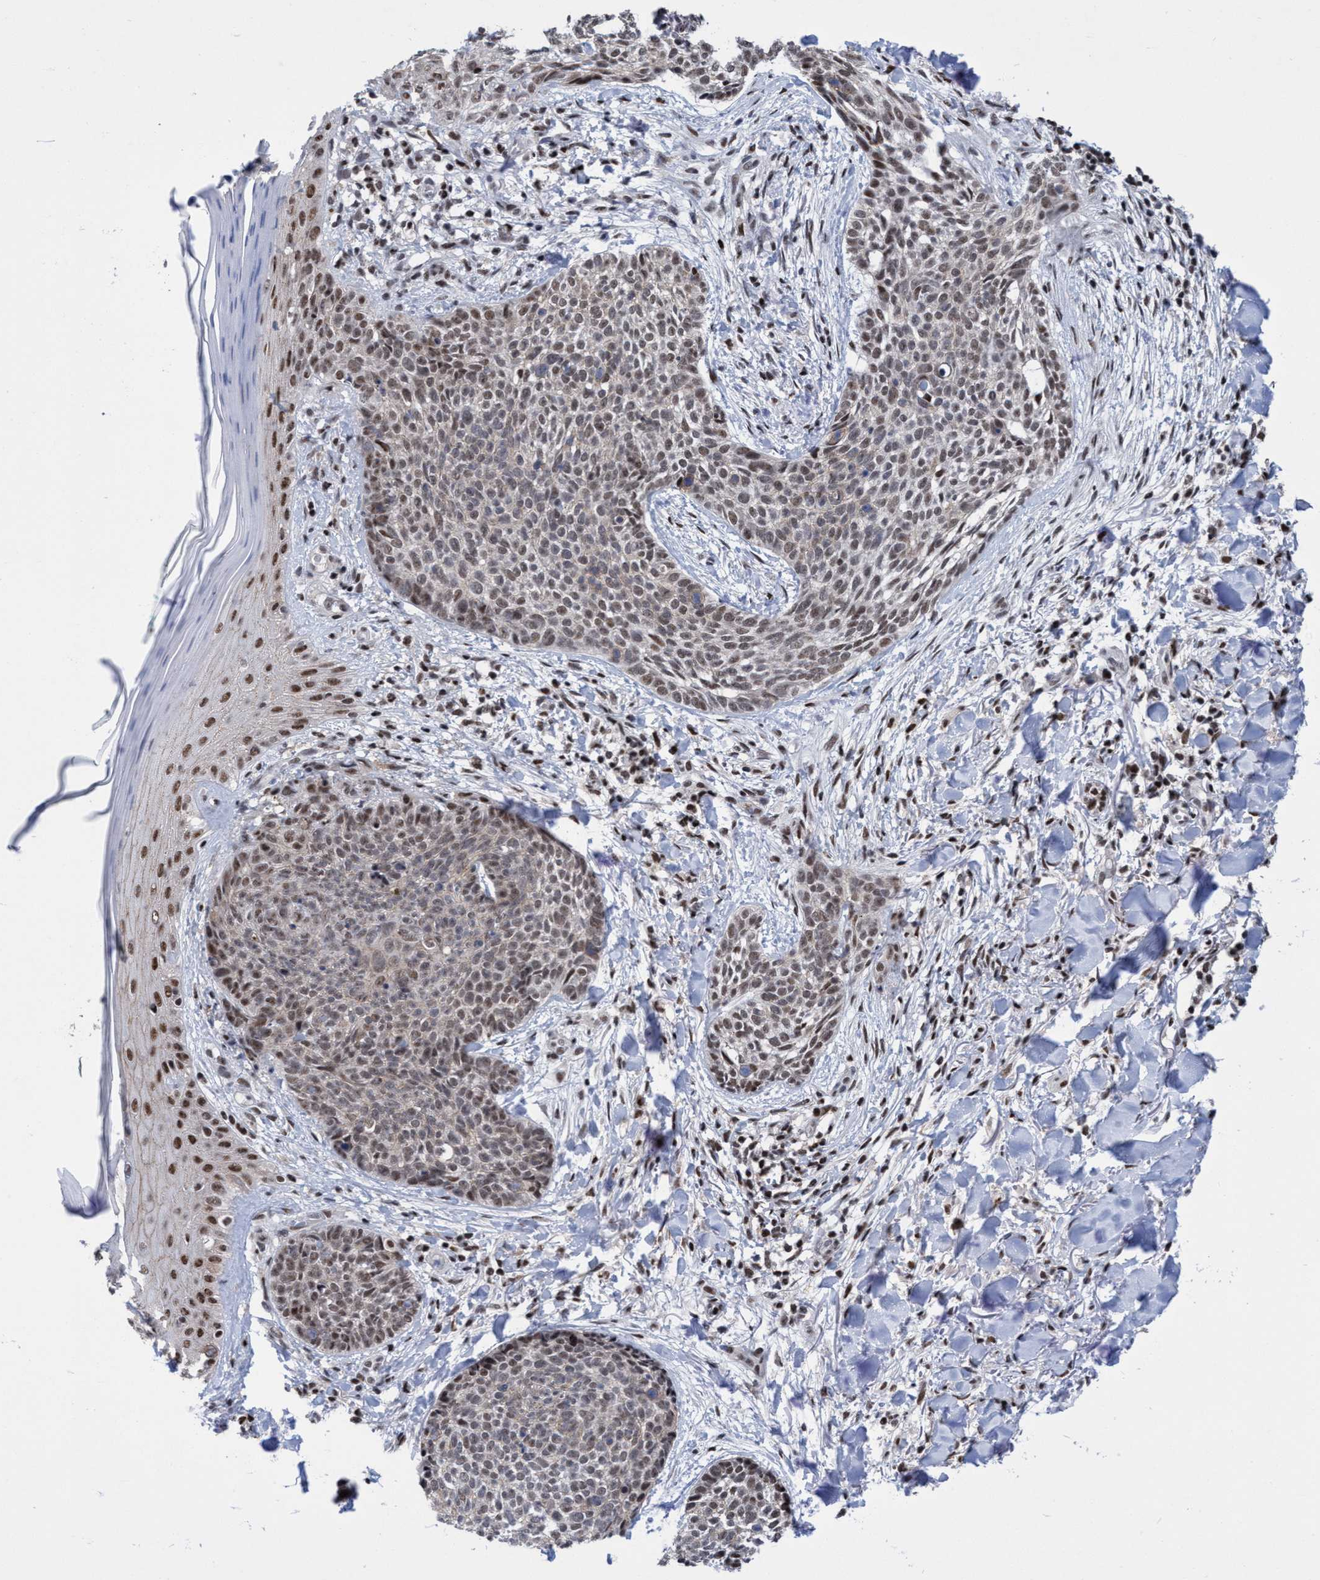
{"staining": {"intensity": "weak", "quantity": "25%-75%", "location": "nuclear"}, "tissue": "skin cancer", "cell_type": "Tumor cells", "image_type": "cancer", "snomed": [{"axis": "morphology", "description": "Normal tissue, NOS"}, {"axis": "morphology", "description": "Basal cell carcinoma"}, {"axis": "topography", "description": "Skin"}], "caption": "High-magnification brightfield microscopy of skin basal cell carcinoma stained with DAB (brown) and counterstained with hematoxylin (blue). tumor cells exhibit weak nuclear staining is identified in about25%-75% of cells. The protein is shown in brown color, while the nuclei are stained blue.", "gene": "C9orf78", "patient": {"sex": "male", "age": 67}}